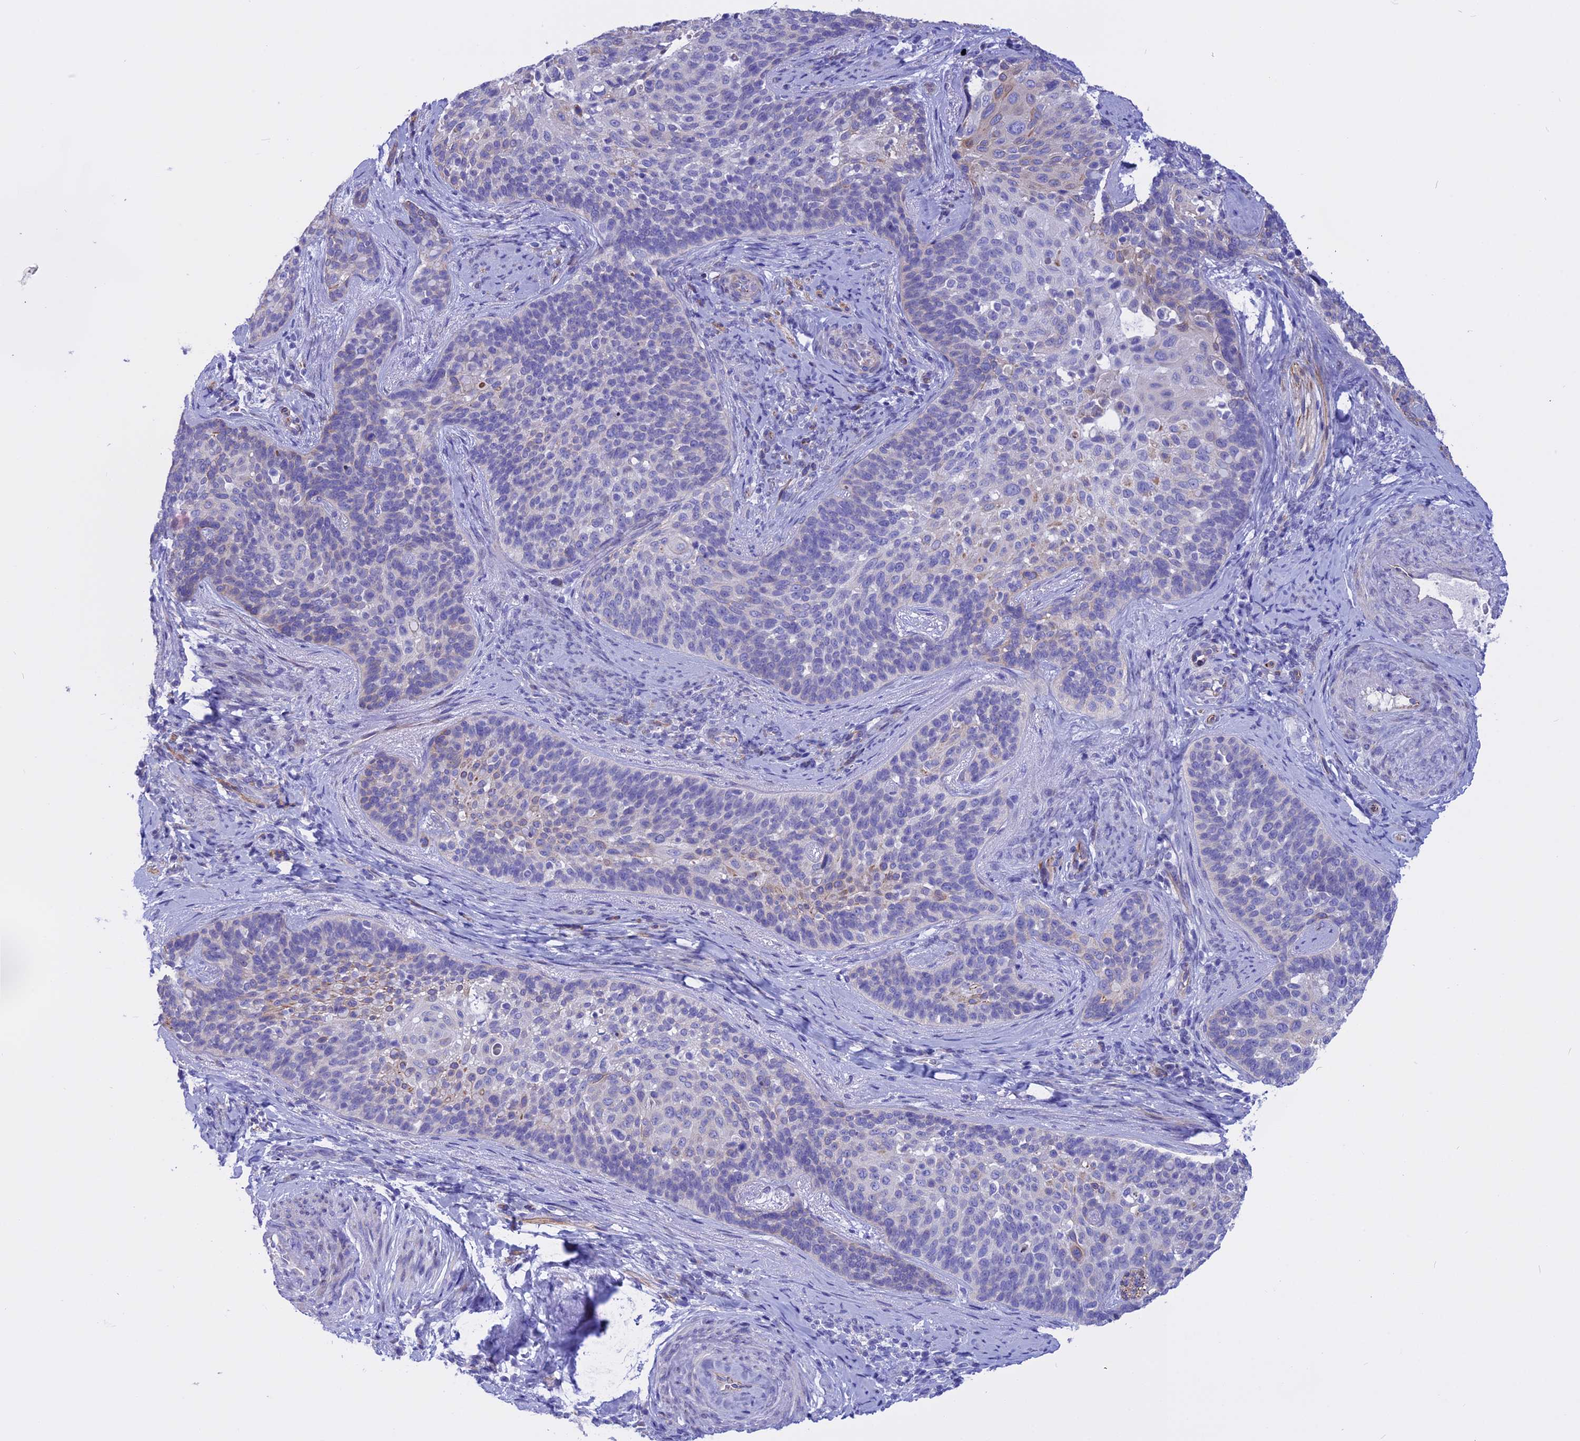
{"staining": {"intensity": "negative", "quantity": "none", "location": "none"}, "tissue": "cervical cancer", "cell_type": "Tumor cells", "image_type": "cancer", "snomed": [{"axis": "morphology", "description": "Squamous cell carcinoma, NOS"}, {"axis": "topography", "description": "Cervix"}], "caption": "A photomicrograph of human cervical cancer is negative for staining in tumor cells.", "gene": "TMEM138", "patient": {"sex": "female", "age": 50}}